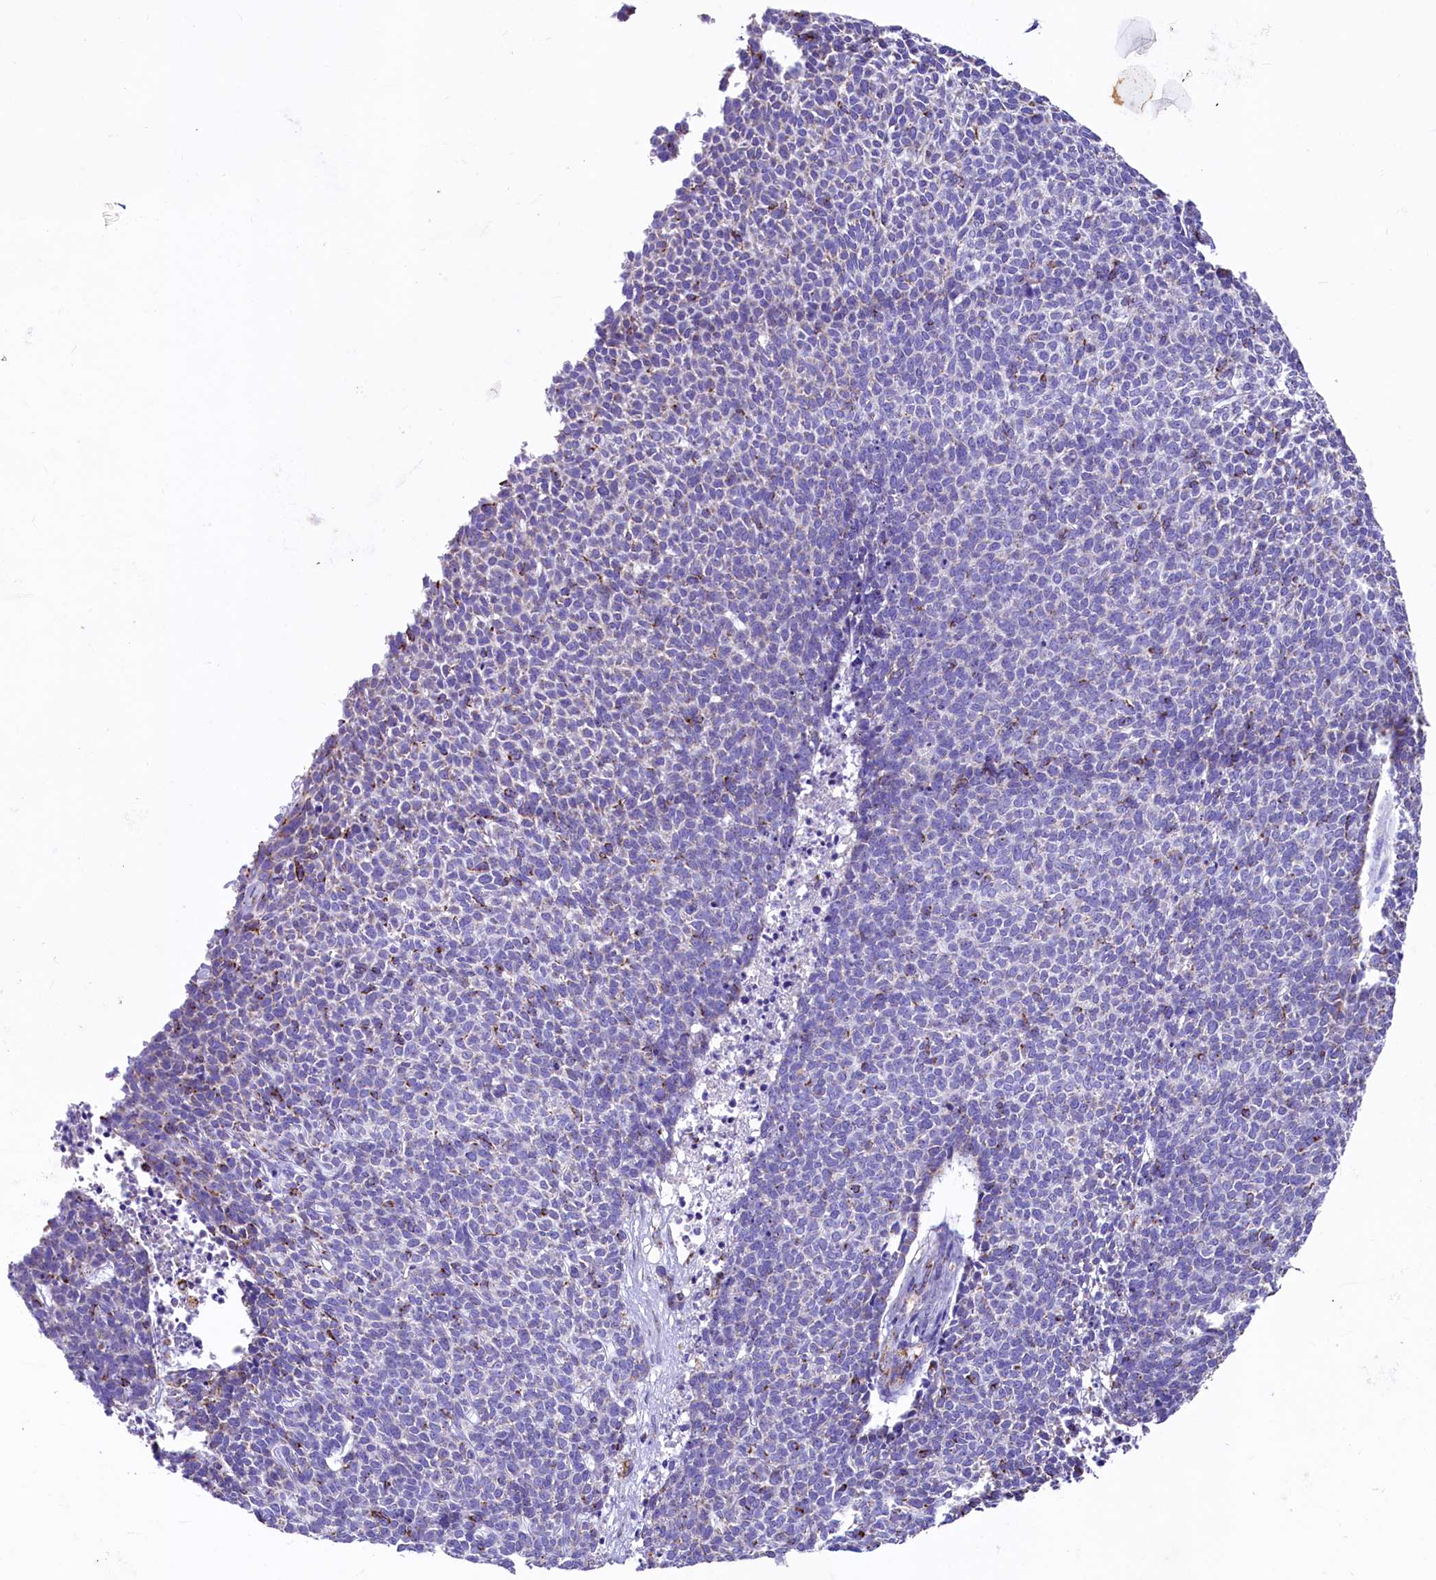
{"staining": {"intensity": "weak", "quantity": "<25%", "location": "cytoplasmic/membranous"}, "tissue": "skin cancer", "cell_type": "Tumor cells", "image_type": "cancer", "snomed": [{"axis": "morphology", "description": "Basal cell carcinoma"}, {"axis": "topography", "description": "Skin"}], "caption": "This is an immunohistochemistry histopathology image of human basal cell carcinoma (skin). There is no staining in tumor cells.", "gene": "IDH3A", "patient": {"sex": "female", "age": 84}}